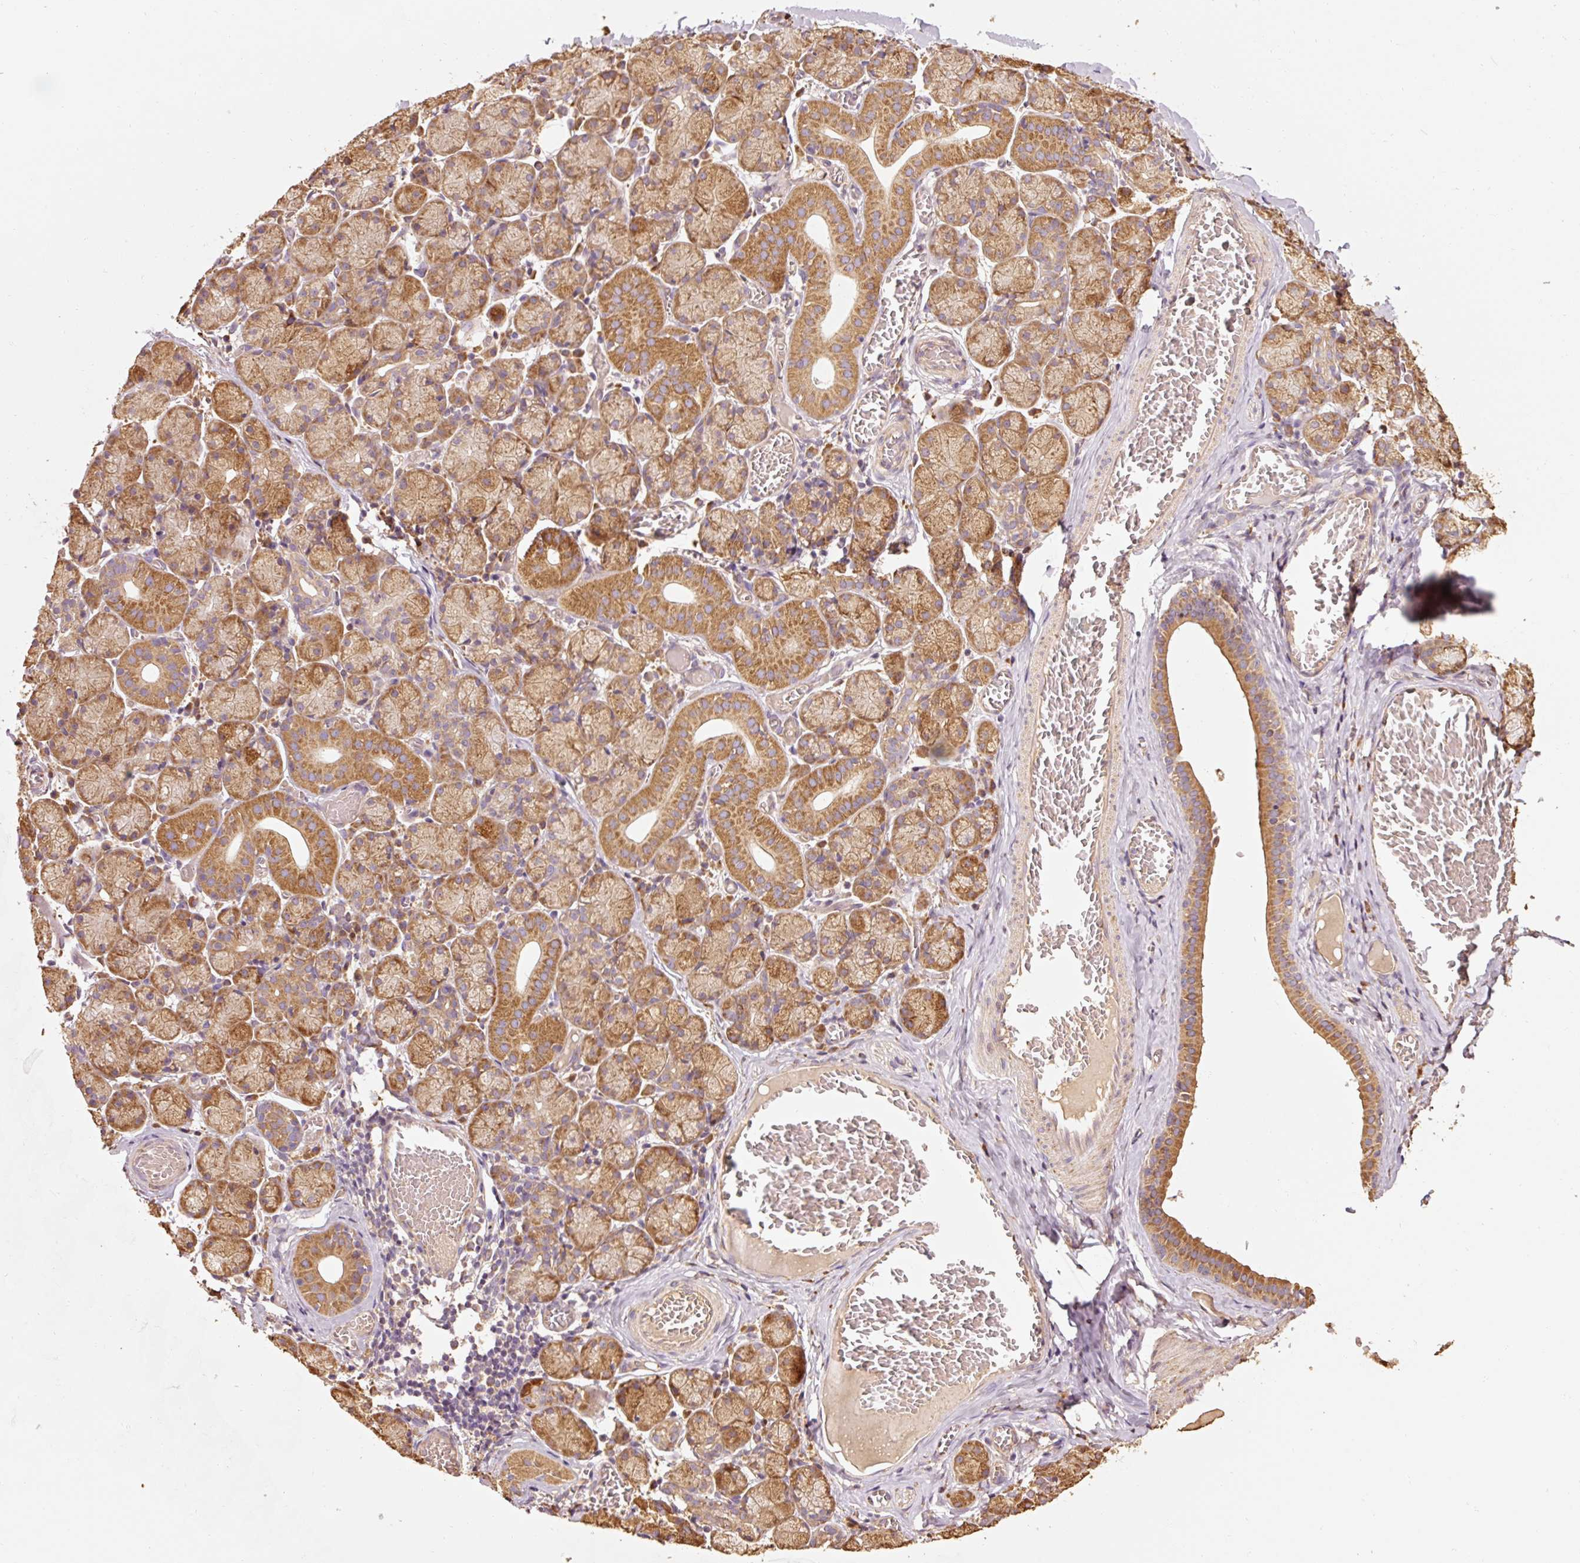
{"staining": {"intensity": "moderate", "quantity": ">75%", "location": "cytoplasmic/membranous"}, "tissue": "salivary gland", "cell_type": "Glandular cells", "image_type": "normal", "snomed": [{"axis": "morphology", "description": "Normal tissue, NOS"}, {"axis": "topography", "description": "Salivary gland"}], "caption": "A histopathology image of human salivary gland stained for a protein displays moderate cytoplasmic/membranous brown staining in glandular cells. (brown staining indicates protein expression, while blue staining denotes nuclei).", "gene": "EFHC1", "patient": {"sex": "female", "age": 24}}